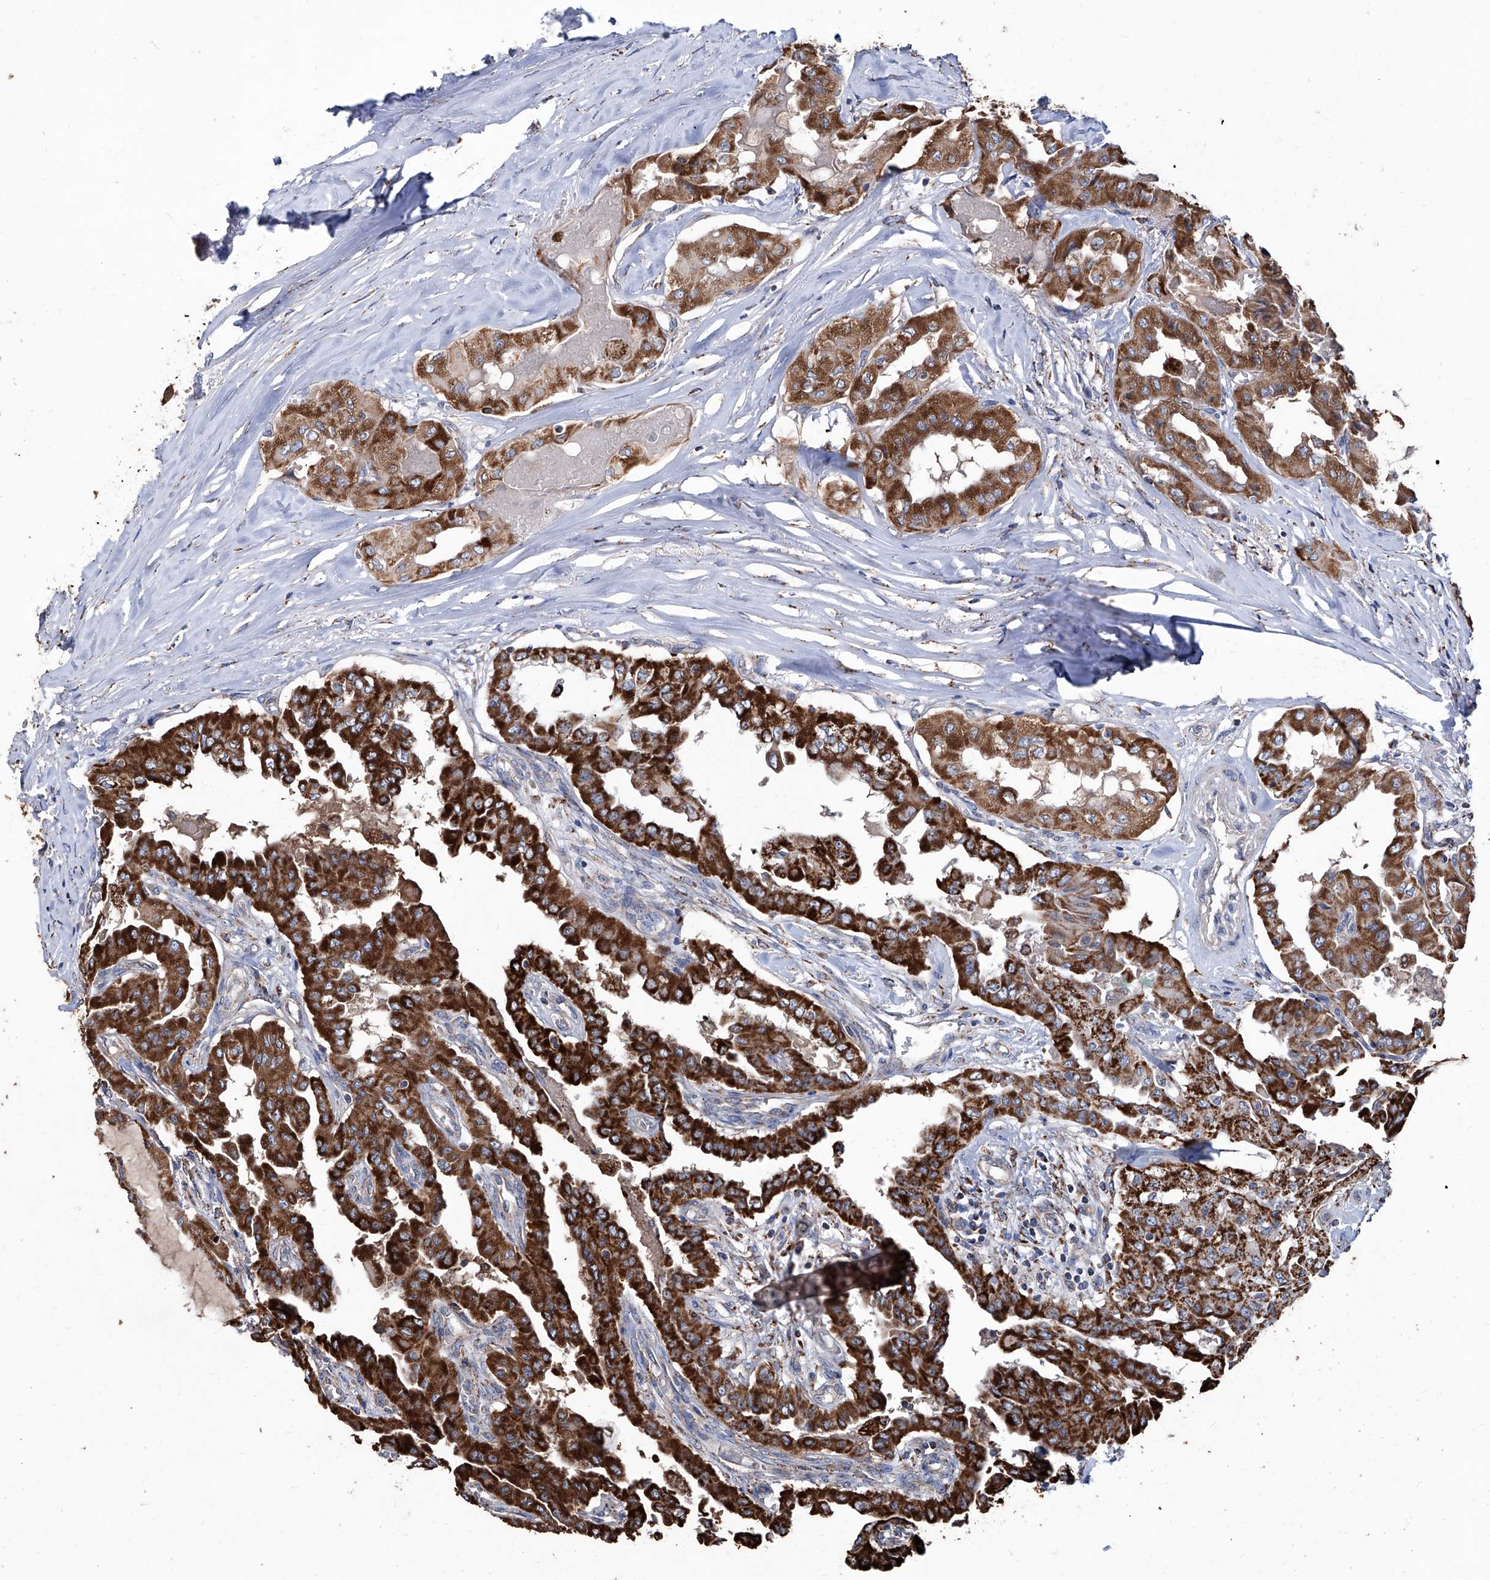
{"staining": {"intensity": "strong", "quantity": ">75%", "location": "cytoplasmic/membranous"}, "tissue": "thyroid cancer", "cell_type": "Tumor cells", "image_type": "cancer", "snomed": [{"axis": "morphology", "description": "Papillary adenocarcinoma, NOS"}, {"axis": "topography", "description": "Thyroid gland"}], "caption": "A micrograph of thyroid cancer (papillary adenocarcinoma) stained for a protein reveals strong cytoplasmic/membranous brown staining in tumor cells.", "gene": "NHS", "patient": {"sex": "female", "age": 59}}